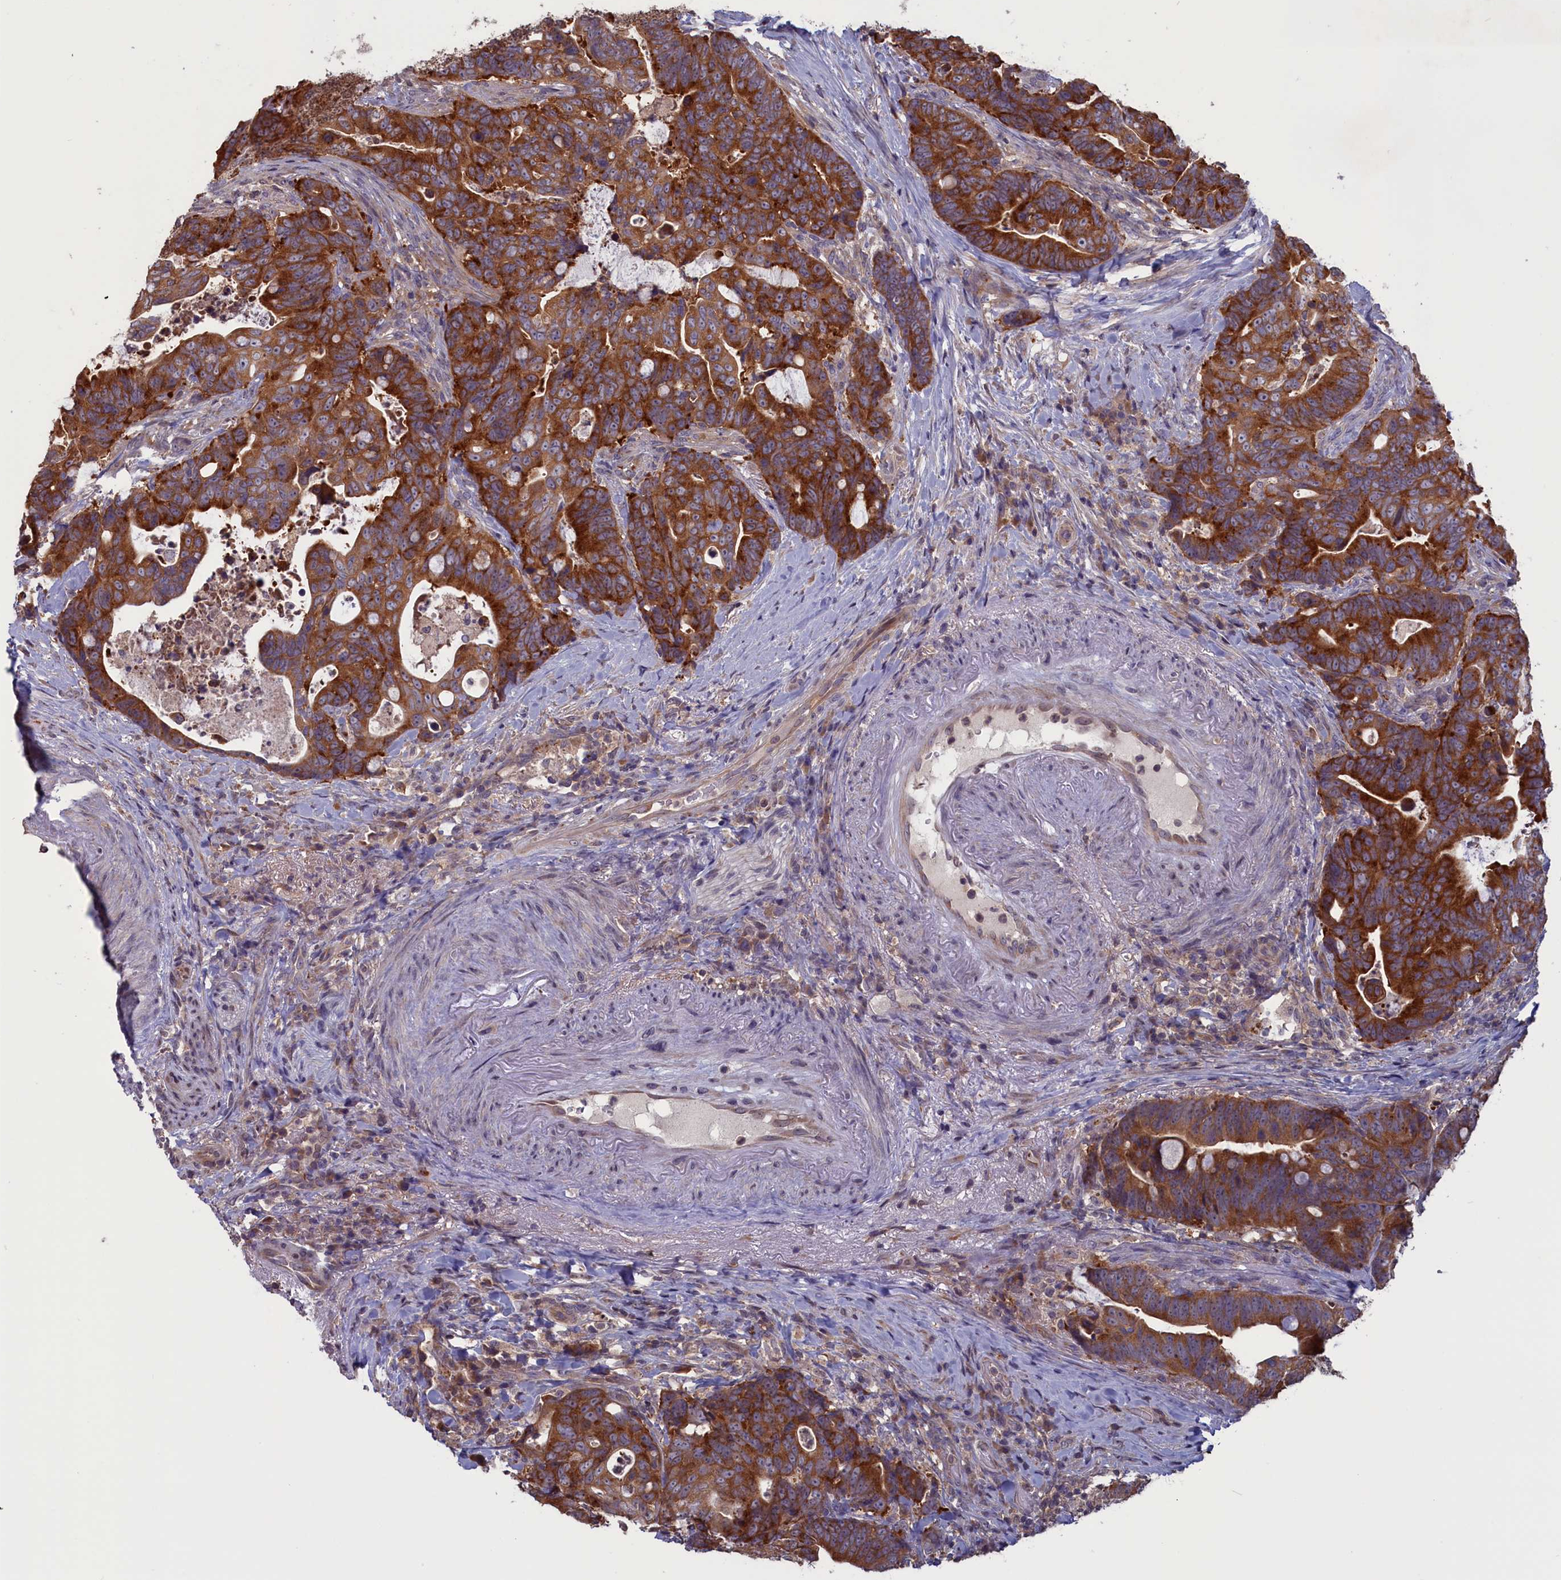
{"staining": {"intensity": "moderate", "quantity": ">75%", "location": "cytoplasmic/membranous"}, "tissue": "colorectal cancer", "cell_type": "Tumor cells", "image_type": "cancer", "snomed": [{"axis": "morphology", "description": "Adenocarcinoma, NOS"}, {"axis": "topography", "description": "Colon"}], "caption": "Brown immunohistochemical staining in human colorectal cancer (adenocarcinoma) shows moderate cytoplasmic/membranous expression in approximately >75% of tumor cells. Using DAB (brown) and hematoxylin (blue) stains, captured at high magnification using brightfield microscopy.", "gene": "CACTIN", "patient": {"sex": "female", "age": 82}}